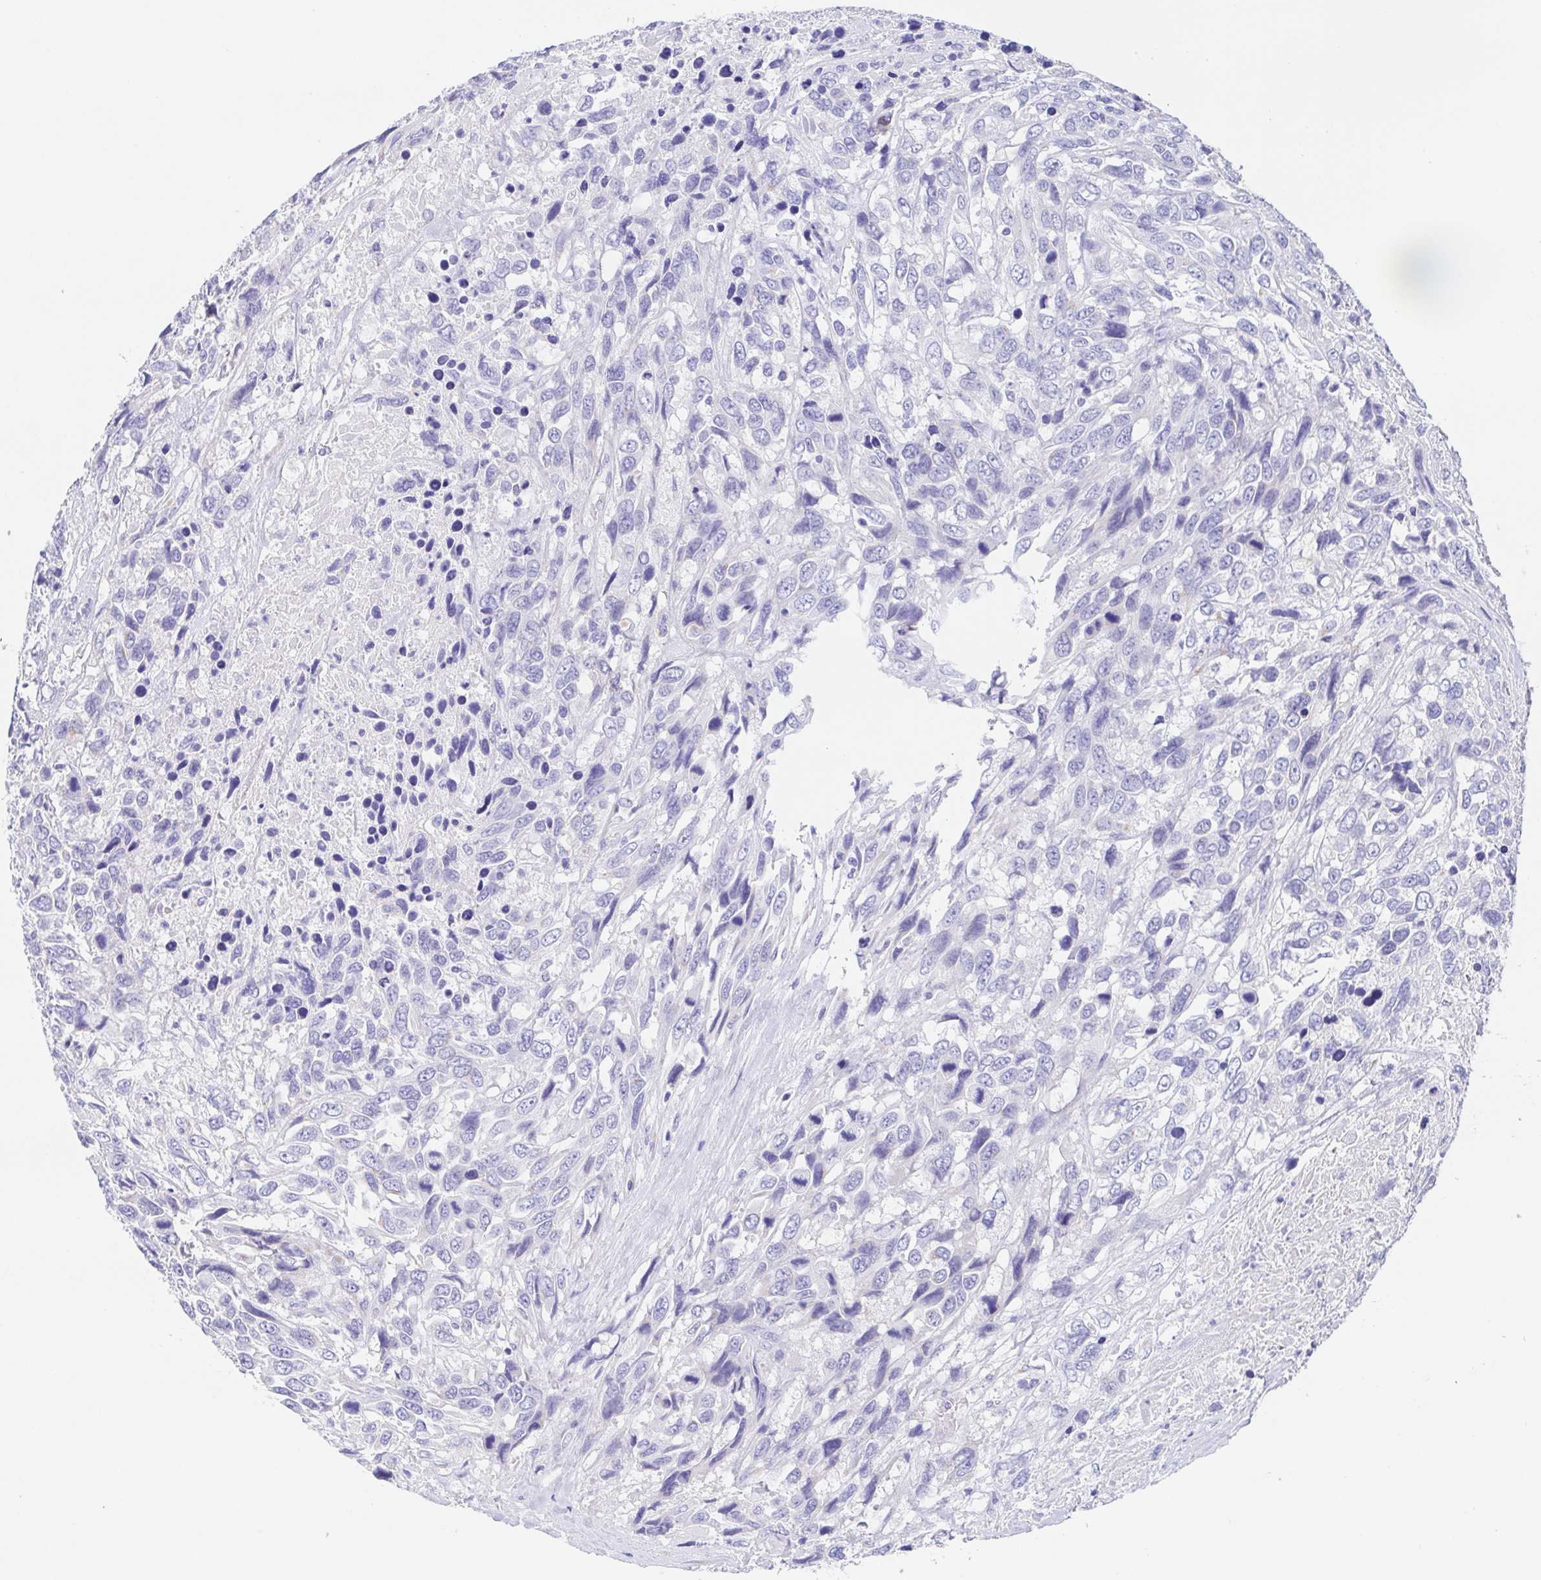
{"staining": {"intensity": "negative", "quantity": "none", "location": "none"}, "tissue": "urothelial cancer", "cell_type": "Tumor cells", "image_type": "cancer", "snomed": [{"axis": "morphology", "description": "Urothelial carcinoma, High grade"}, {"axis": "topography", "description": "Urinary bladder"}], "caption": "Tumor cells show no significant protein positivity in urothelial cancer.", "gene": "SCG3", "patient": {"sex": "female", "age": 70}}